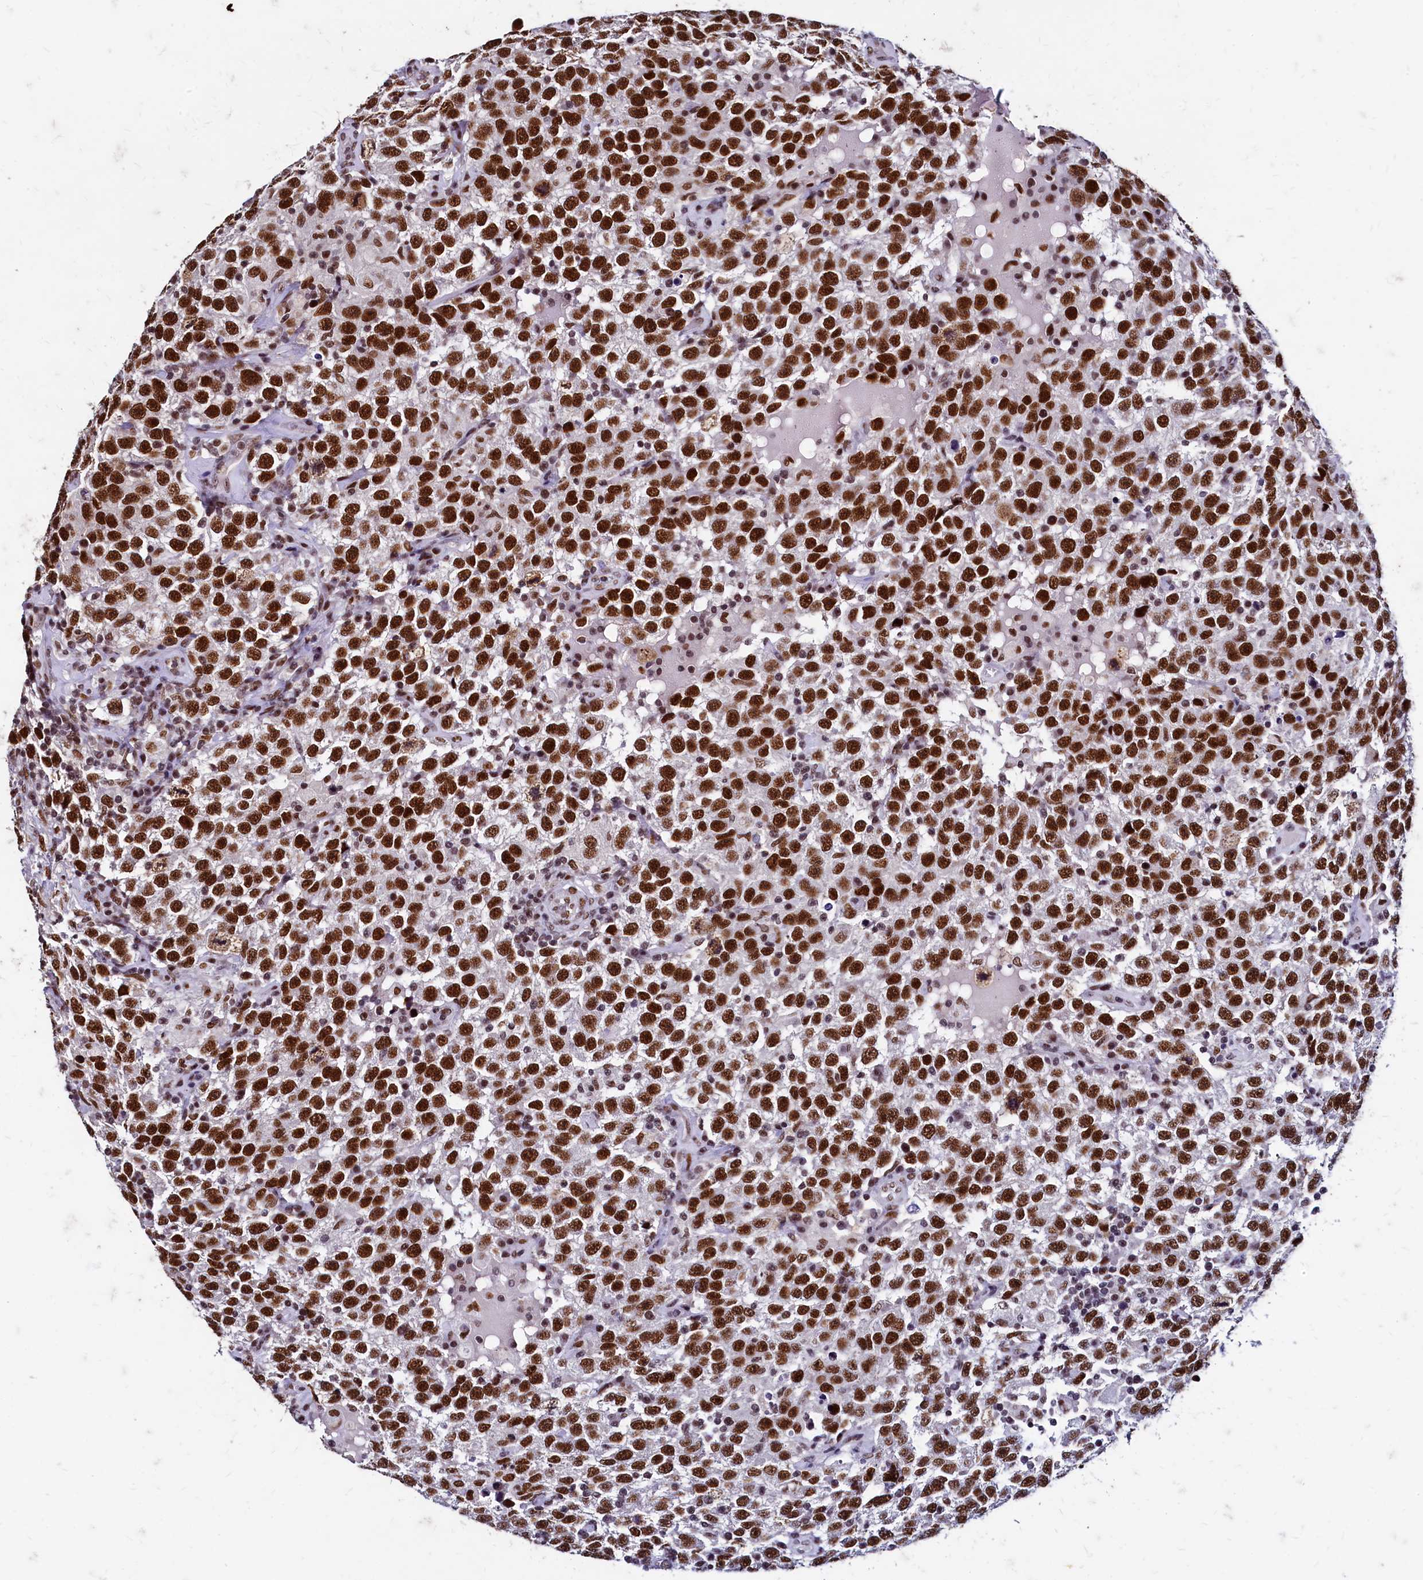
{"staining": {"intensity": "strong", "quantity": ">75%", "location": "nuclear"}, "tissue": "testis cancer", "cell_type": "Tumor cells", "image_type": "cancer", "snomed": [{"axis": "morphology", "description": "Seminoma, NOS"}, {"axis": "topography", "description": "Testis"}], "caption": "Protein staining of testis cancer (seminoma) tissue shows strong nuclear positivity in approximately >75% of tumor cells. (brown staining indicates protein expression, while blue staining denotes nuclei).", "gene": "CPSF7", "patient": {"sex": "male", "age": 41}}